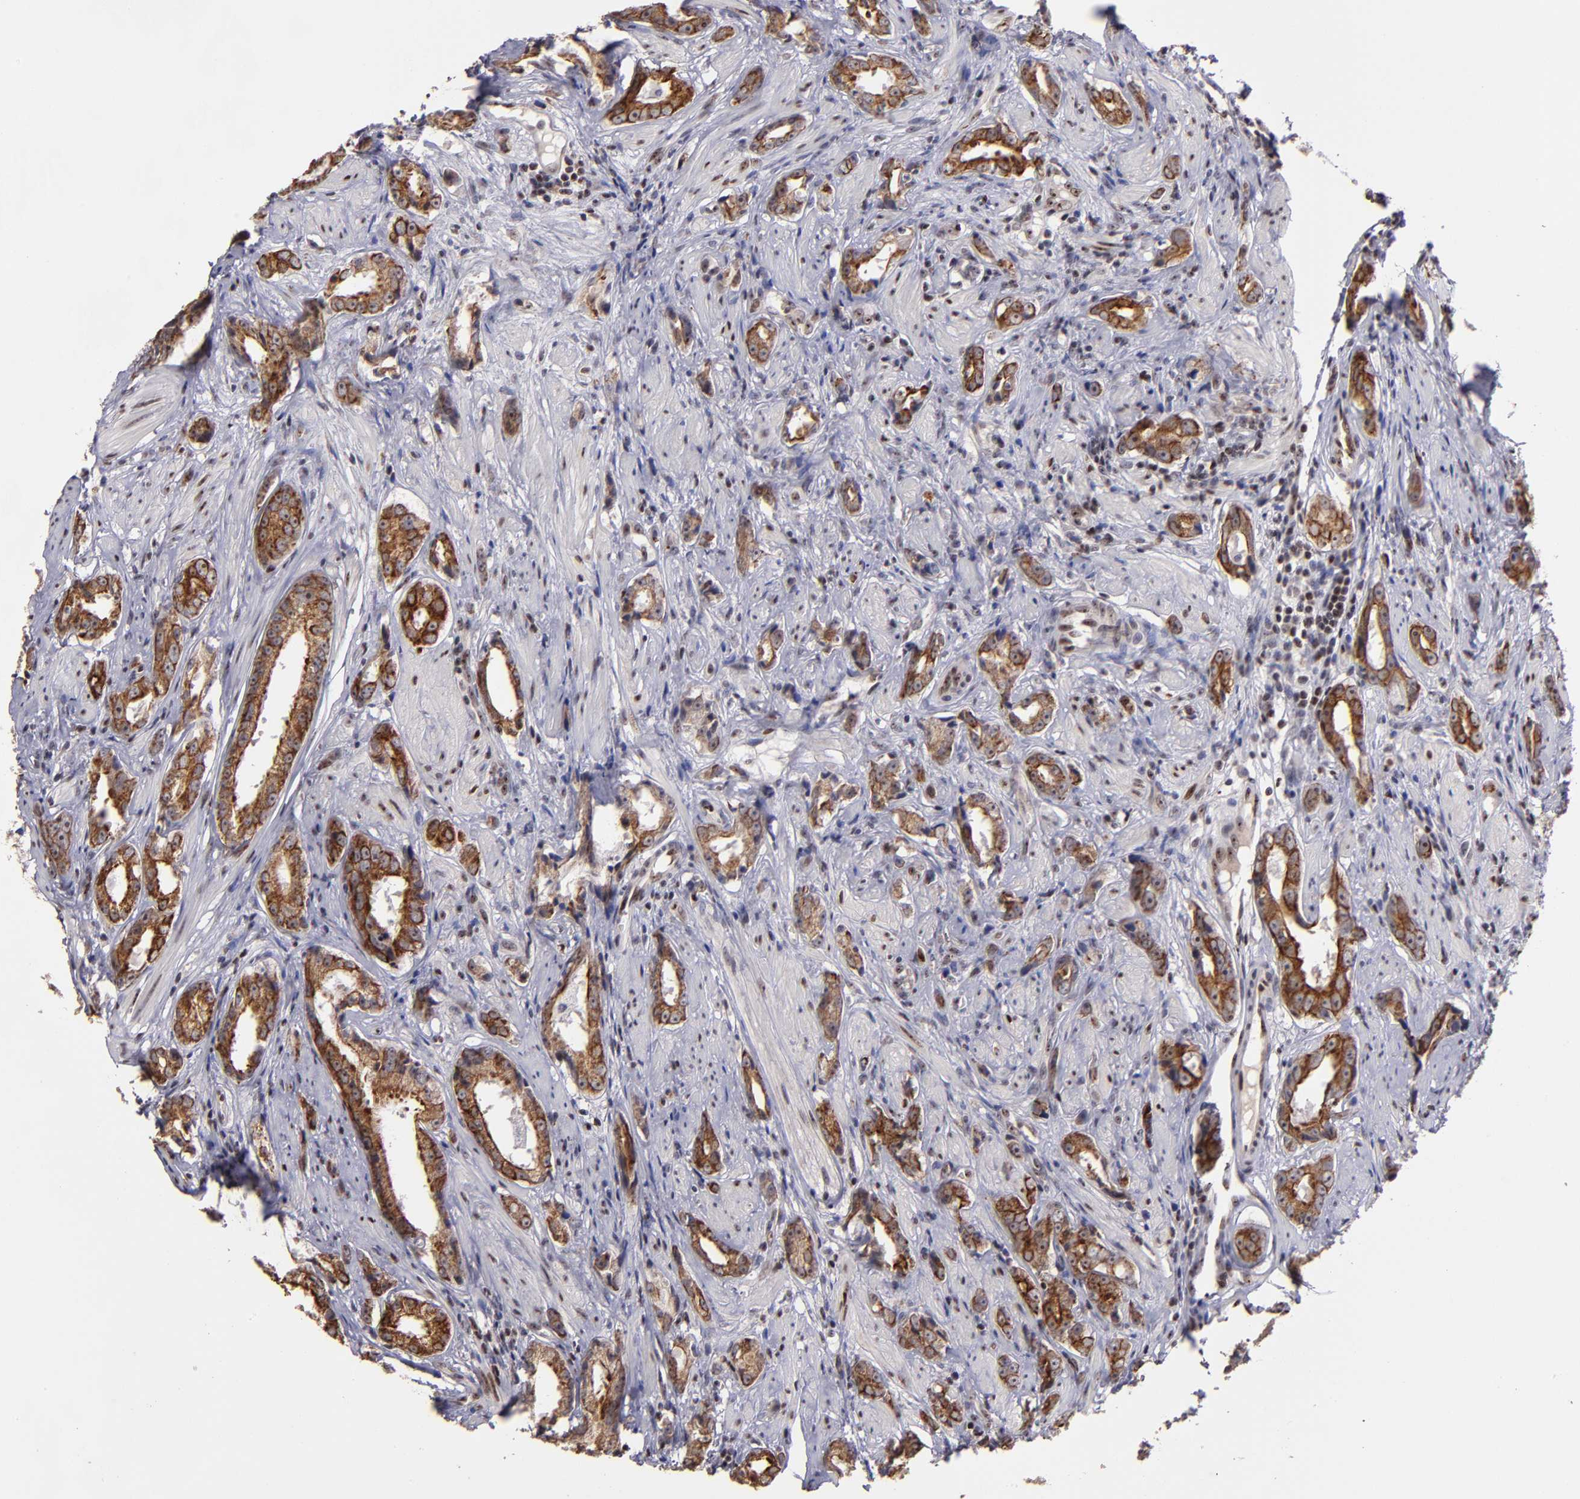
{"staining": {"intensity": "moderate", "quantity": ">75%", "location": "cytoplasmic/membranous,nuclear"}, "tissue": "prostate cancer", "cell_type": "Tumor cells", "image_type": "cancer", "snomed": [{"axis": "morphology", "description": "Adenocarcinoma, Medium grade"}, {"axis": "topography", "description": "Prostate"}], "caption": "Immunohistochemical staining of prostate medium-grade adenocarcinoma shows medium levels of moderate cytoplasmic/membranous and nuclear positivity in about >75% of tumor cells.", "gene": "DDX24", "patient": {"sex": "male", "age": 53}}